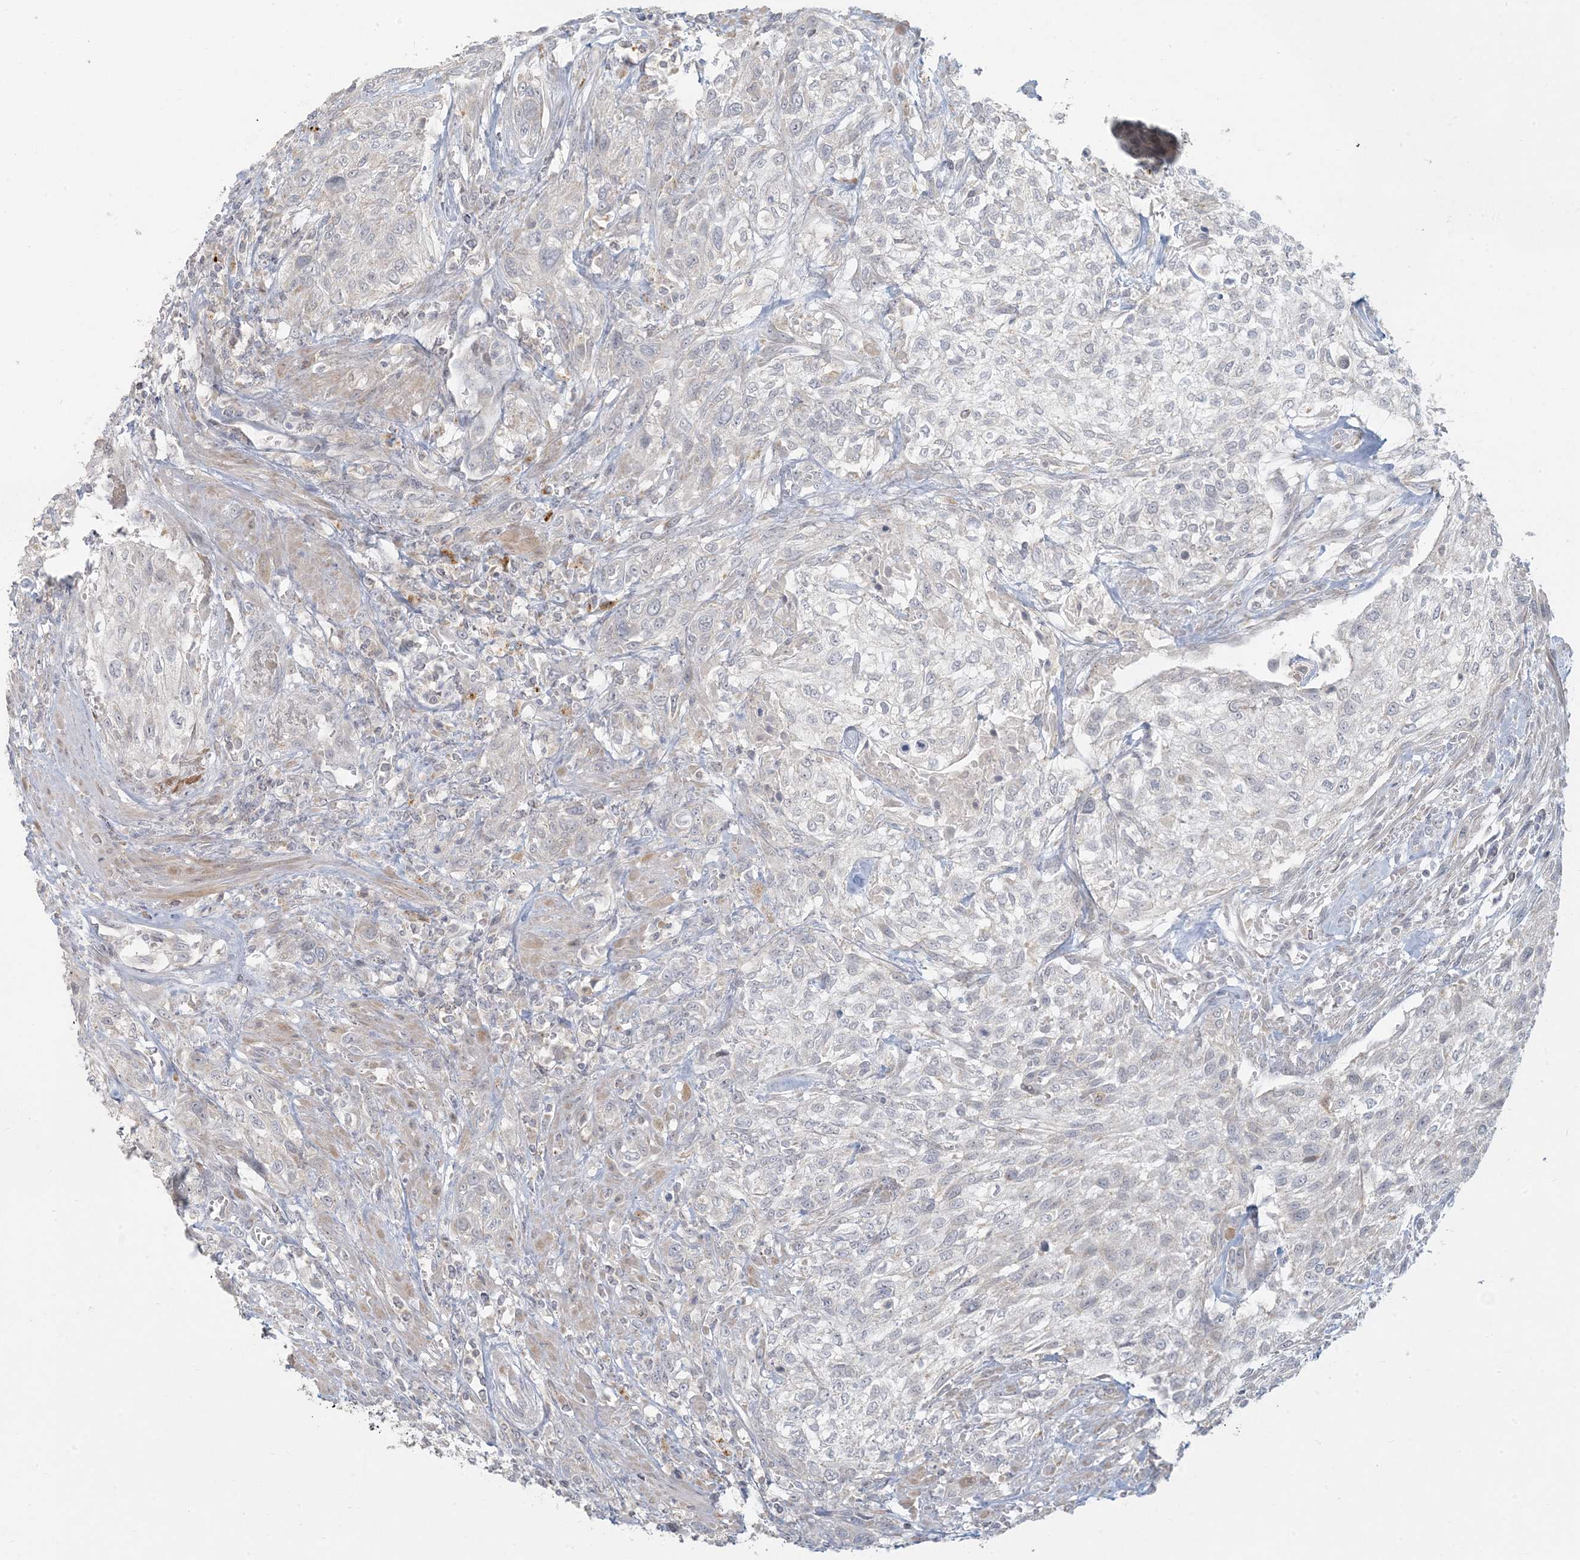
{"staining": {"intensity": "negative", "quantity": "none", "location": "none"}, "tissue": "urothelial cancer", "cell_type": "Tumor cells", "image_type": "cancer", "snomed": [{"axis": "morphology", "description": "Urothelial carcinoma, High grade"}, {"axis": "topography", "description": "Urinary bladder"}], "caption": "Immunohistochemistry (IHC) of urothelial carcinoma (high-grade) reveals no expression in tumor cells.", "gene": "MCAT", "patient": {"sex": "male", "age": 35}}